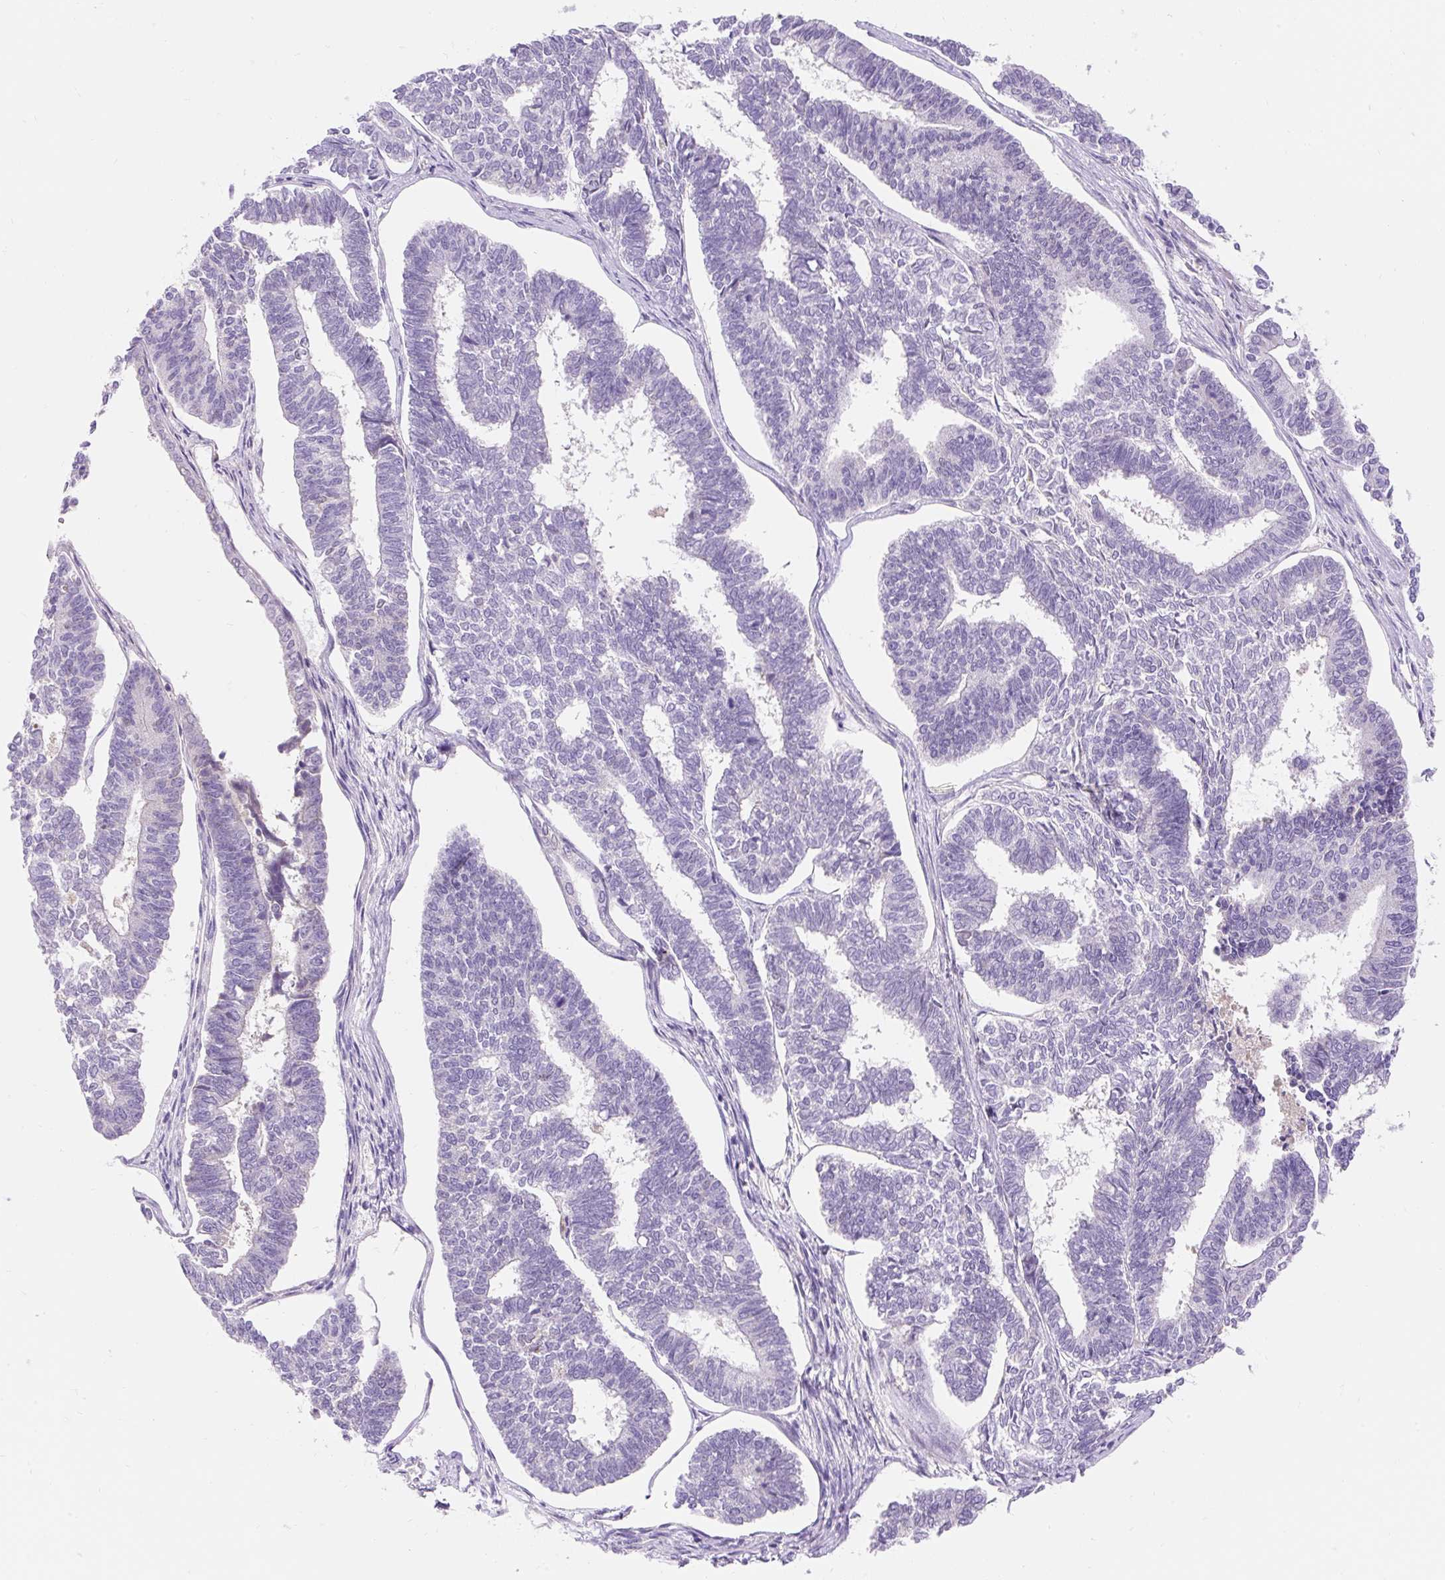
{"staining": {"intensity": "negative", "quantity": "none", "location": "none"}, "tissue": "endometrial cancer", "cell_type": "Tumor cells", "image_type": "cancer", "snomed": [{"axis": "morphology", "description": "Adenocarcinoma, NOS"}, {"axis": "topography", "description": "Endometrium"}], "caption": "The histopathology image displays no staining of tumor cells in endometrial adenocarcinoma. (Brightfield microscopy of DAB (3,3'-diaminobenzidine) IHC at high magnification).", "gene": "TMEM150C", "patient": {"sex": "female", "age": 70}}